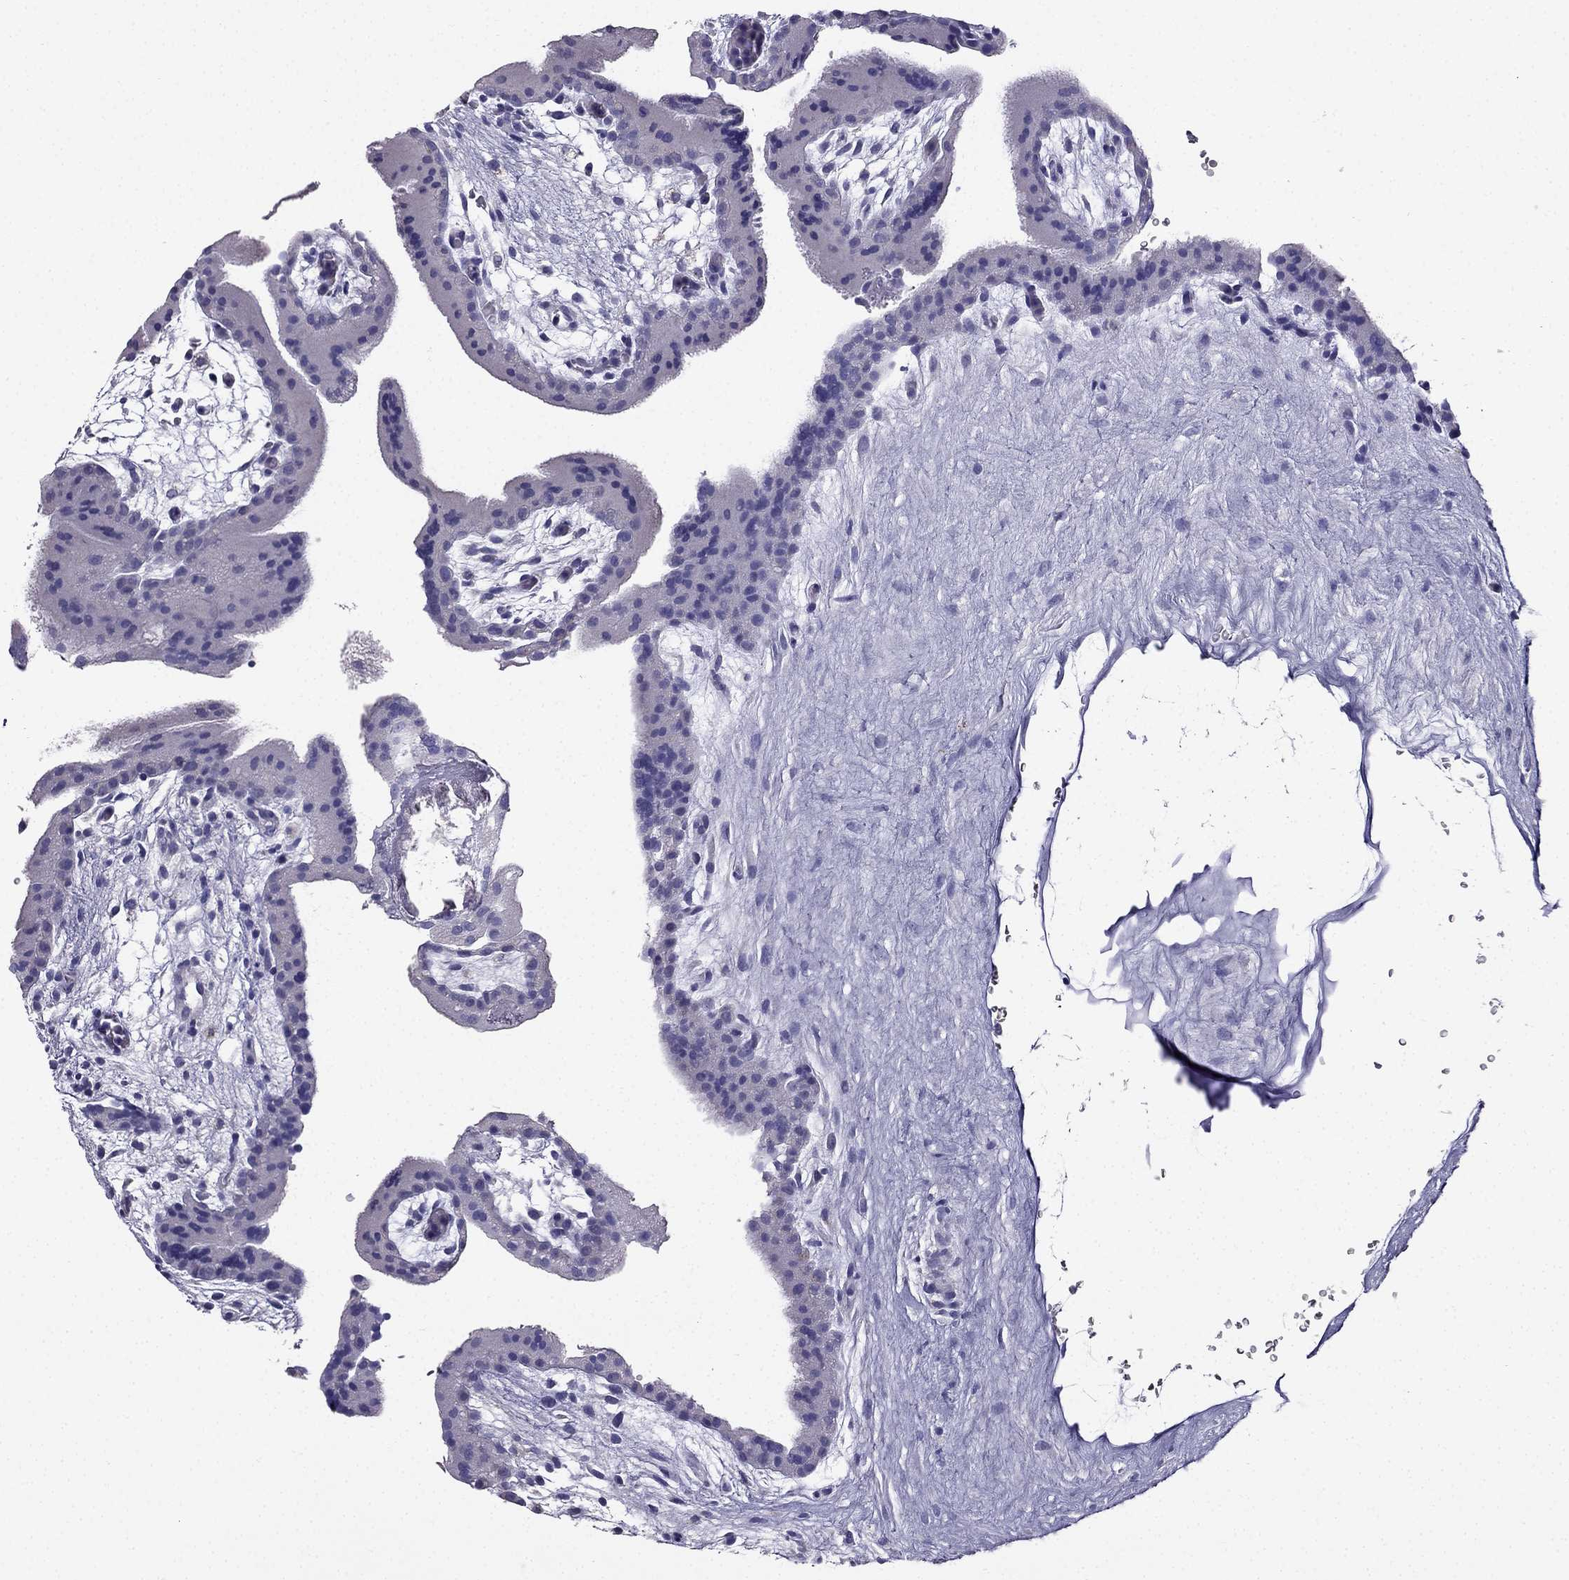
{"staining": {"intensity": "negative", "quantity": "none", "location": "none"}, "tissue": "placenta", "cell_type": "Decidual cells", "image_type": "normal", "snomed": [{"axis": "morphology", "description": "Normal tissue, NOS"}, {"axis": "topography", "description": "Placenta"}], "caption": "This is an IHC image of normal placenta. There is no positivity in decidual cells.", "gene": "PTH", "patient": {"sex": "female", "age": 19}}